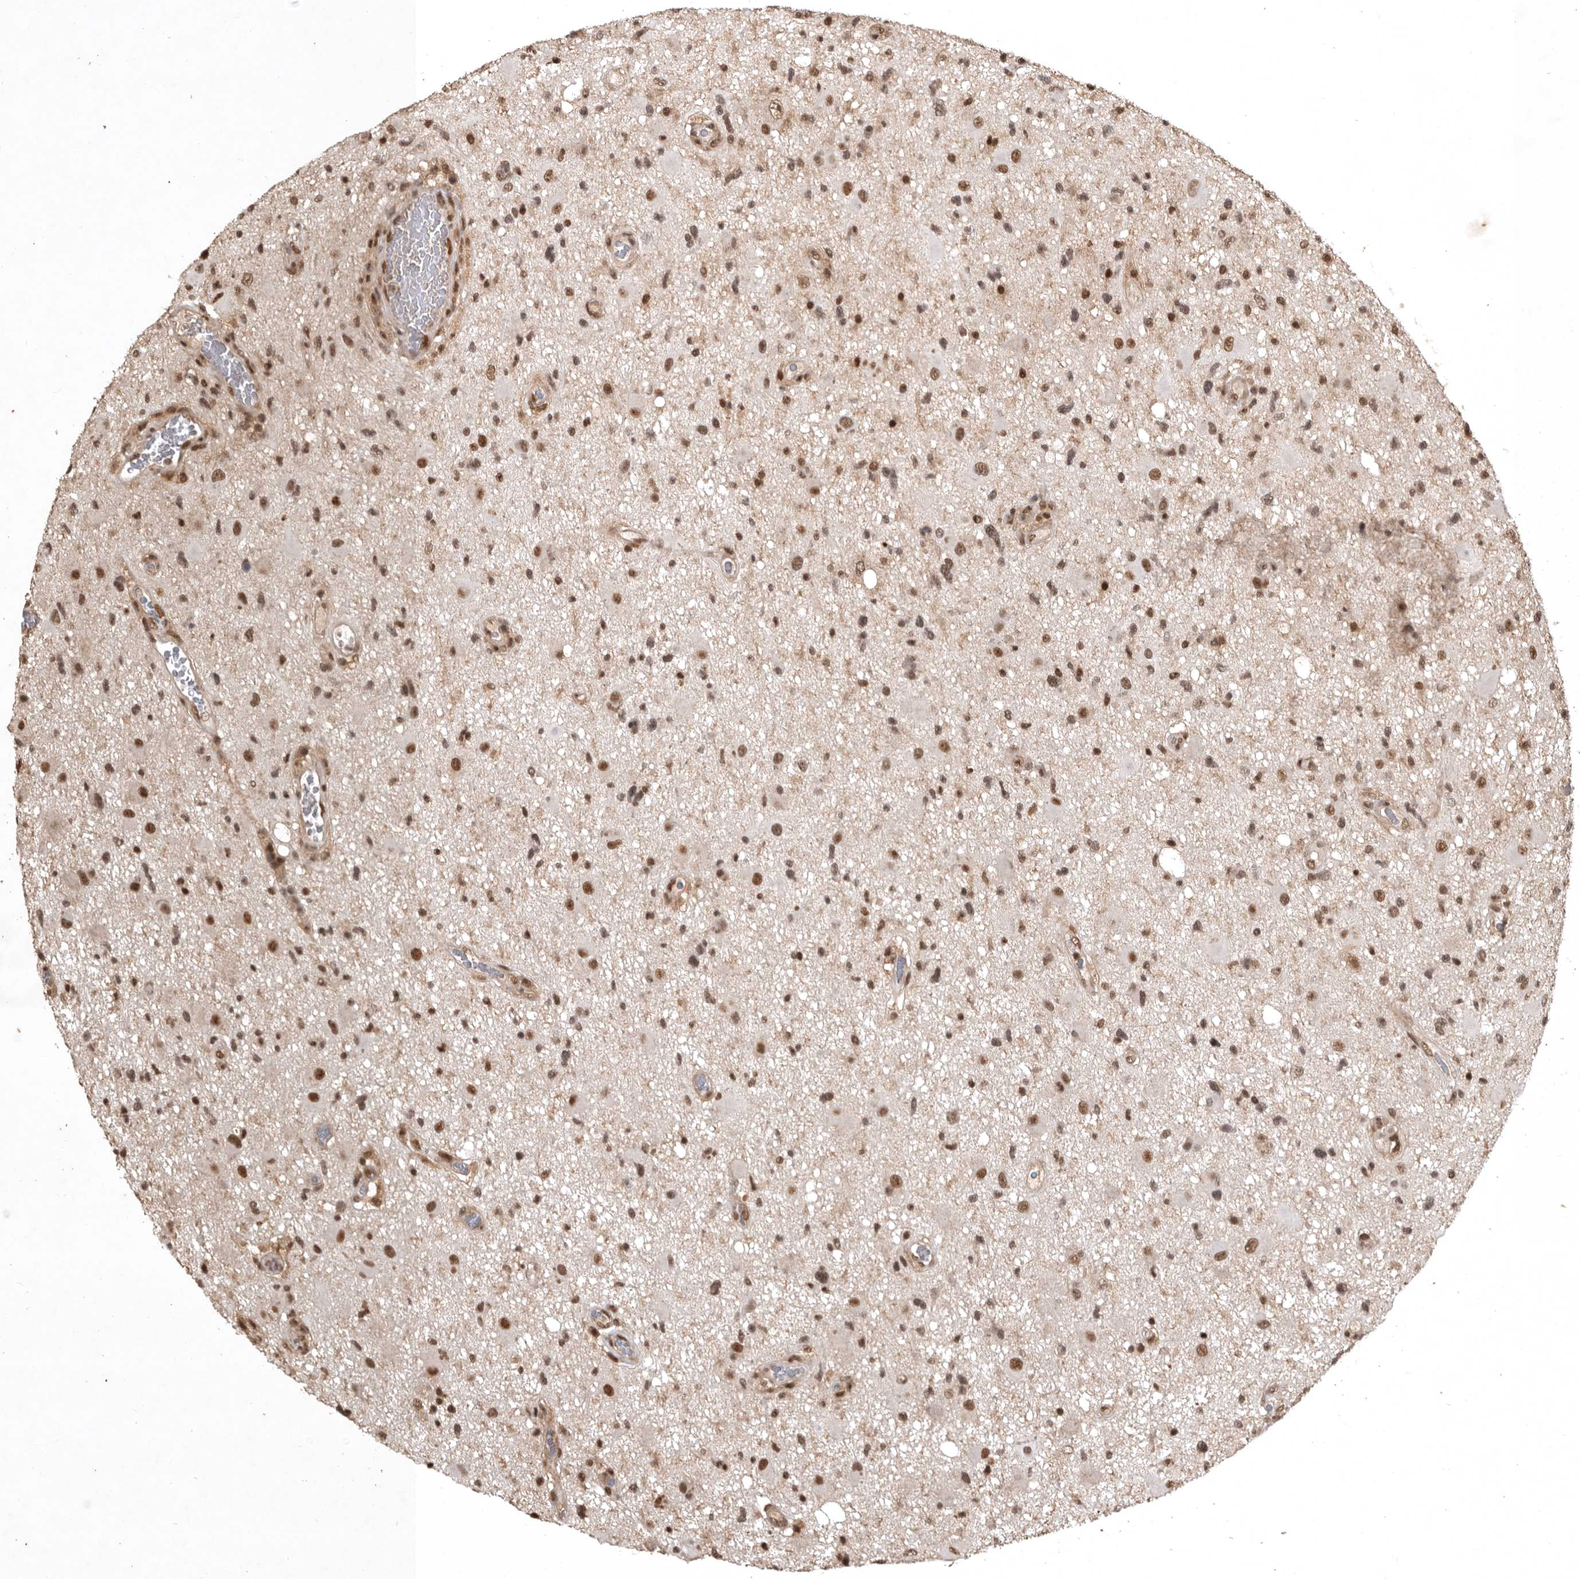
{"staining": {"intensity": "moderate", "quantity": ">75%", "location": "nuclear"}, "tissue": "glioma", "cell_type": "Tumor cells", "image_type": "cancer", "snomed": [{"axis": "morphology", "description": "Glioma, malignant, High grade"}, {"axis": "topography", "description": "Brain"}], "caption": "Moderate nuclear protein staining is present in approximately >75% of tumor cells in high-grade glioma (malignant). (Brightfield microscopy of DAB IHC at high magnification).", "gene": "CBLL1", "patient": {"sex": "male", "age": 33}}